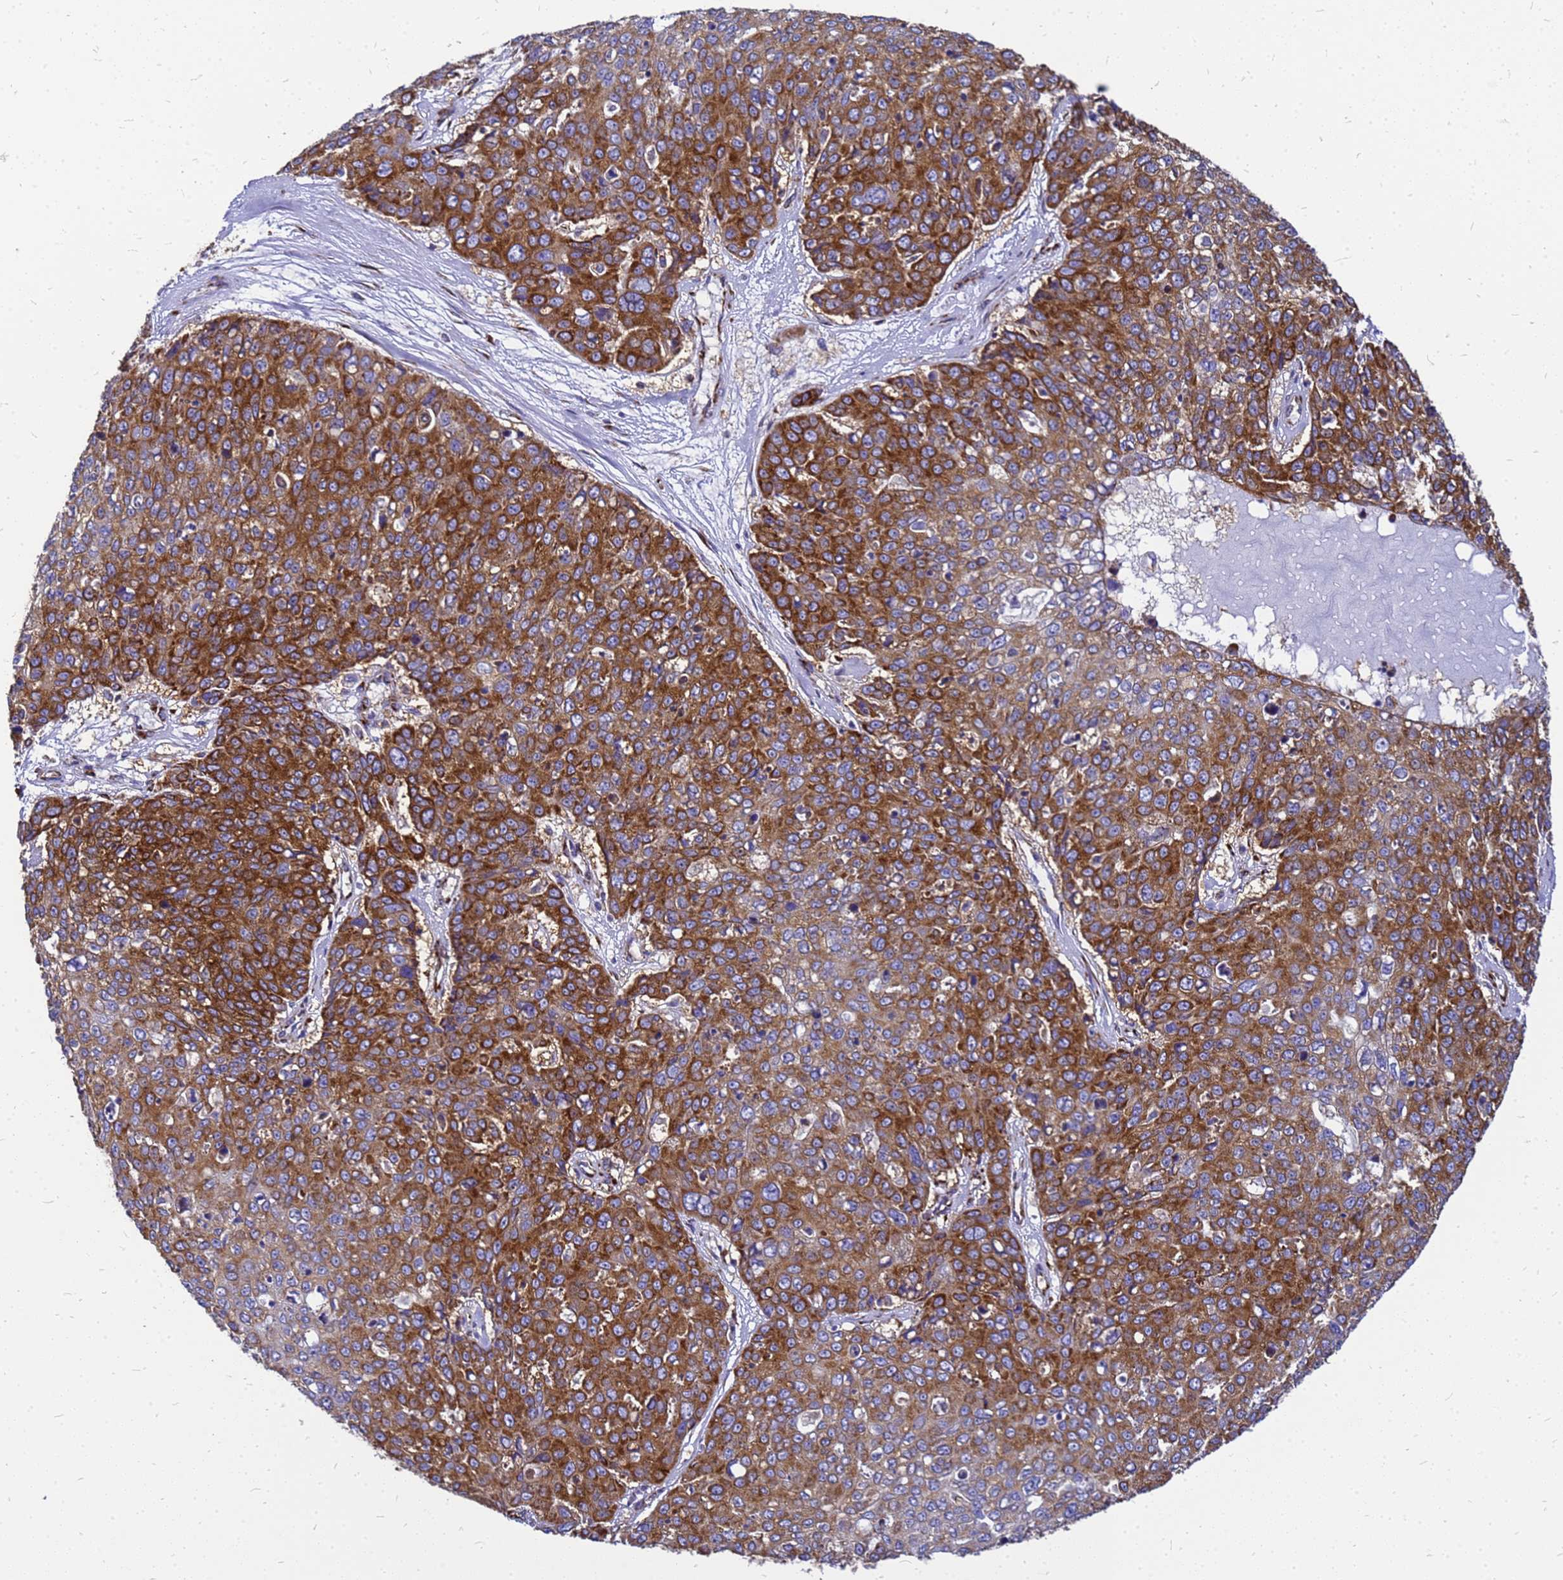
{"staining": {"intensity": "strong", "quantity": ">75%", "location": "cytoplasmic/membranous"}, "tissue": "skin cancer", "cell_type": "Tumor cells", "image_type": "cancer", "snomed": [{"axis": "morphology", "description": "Squamous cell carcinoma, NOS"}, {"axis": "topography", "description": "Skin"}], "caption": "Tumor cells exhibit strong cytoplasmic/membranous staining in about >75% of cells in skin cancer (squamous cell carcinoma).", "gene": "EEF1D", "patient": {"sex": "male", "age": 71}}